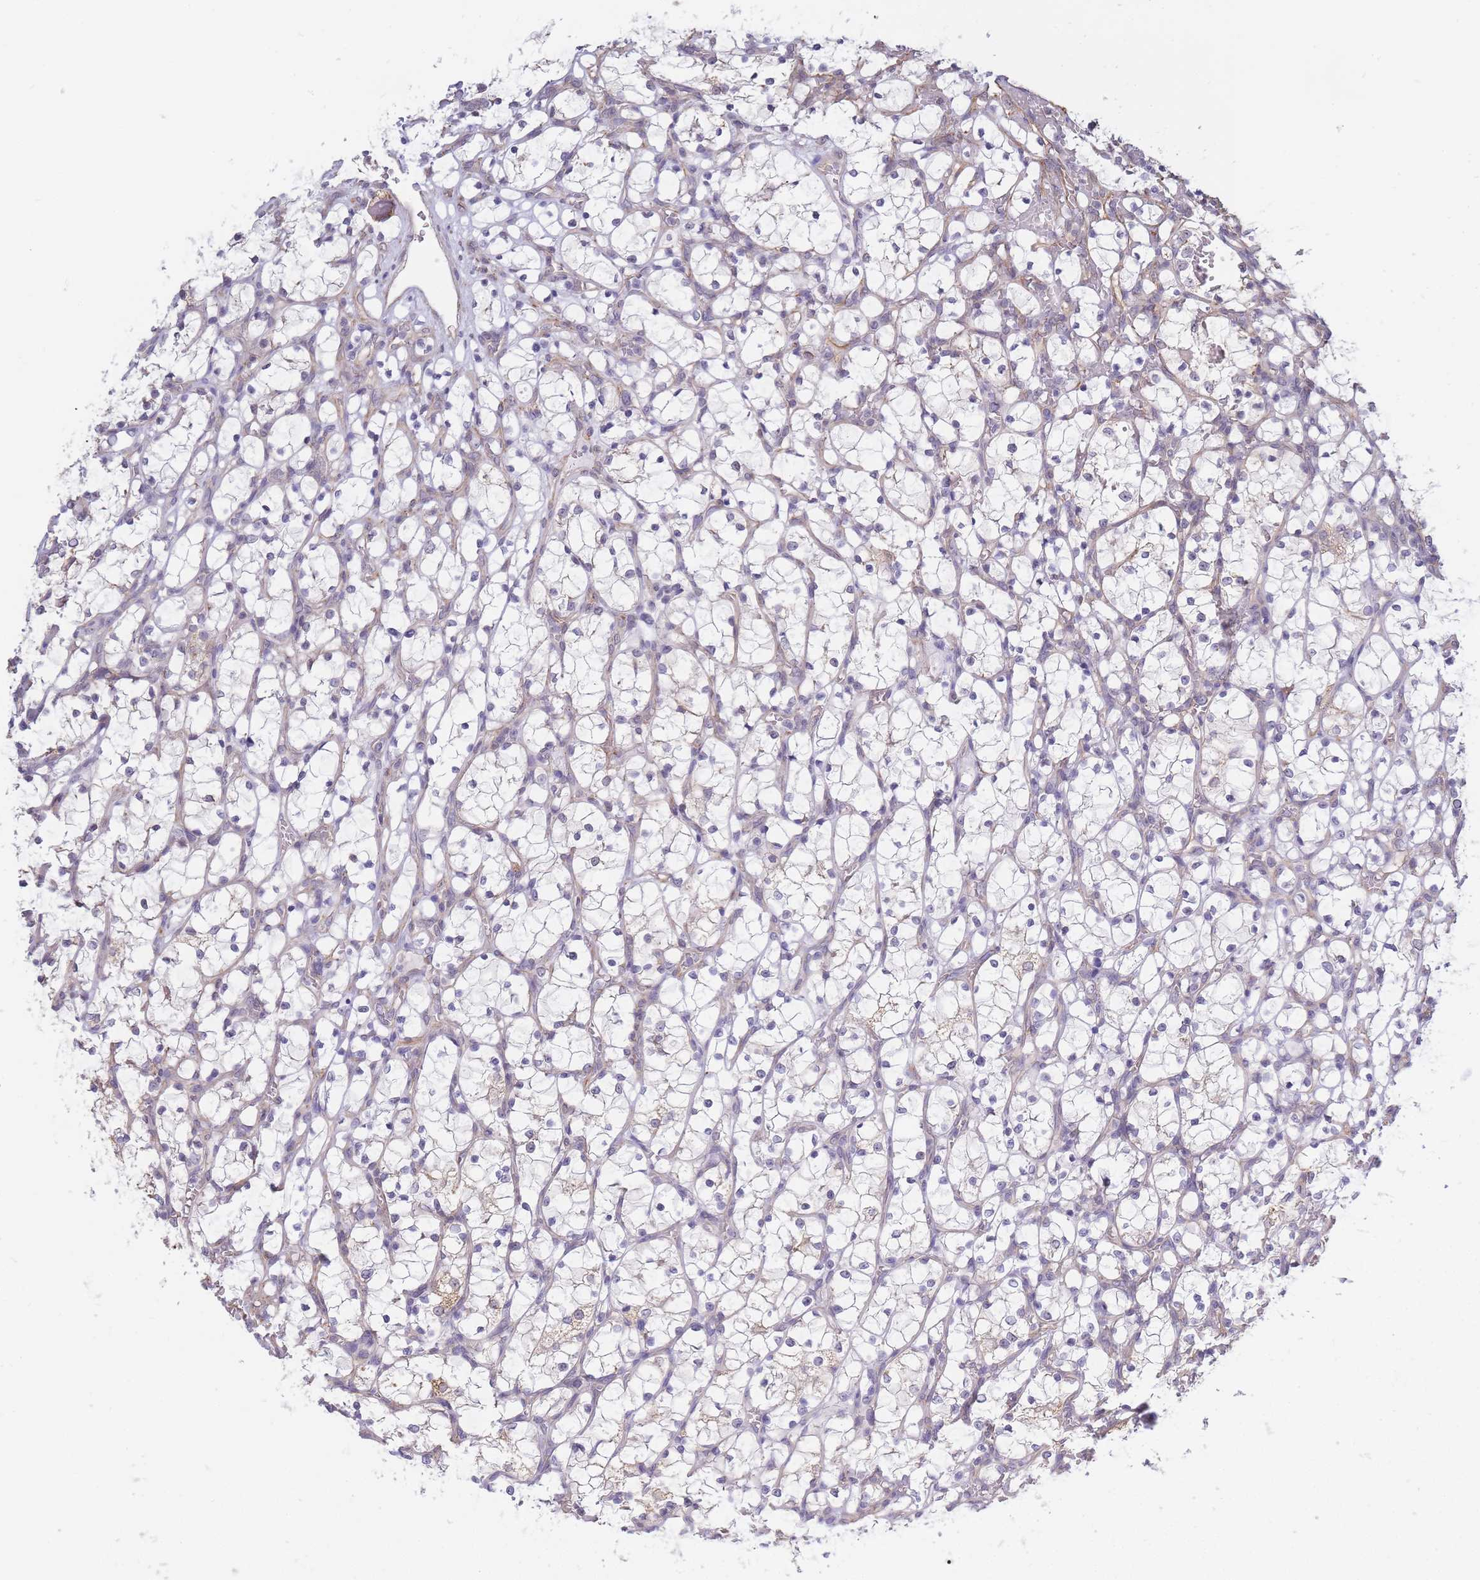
{"staining": {"intensity": "weak", "quantity": "<25%", "location": "cytoplasmic/membranous"}, "tissue": "renal cancer", "cell_type": "Tumor cells", "image_type": "cancer", "snomed": [{"axis": "morphology", "description": "Adenocarcinoma, NOS"}, {"axis": "topography", "description": "Kidney"}], "caption": "This is an immunohistochemistry histopathology image of human renal cancer. There is no positivity in tumor cells.", "gene": "C19orf25", "patient": {"sex": "female", "age": 69}}